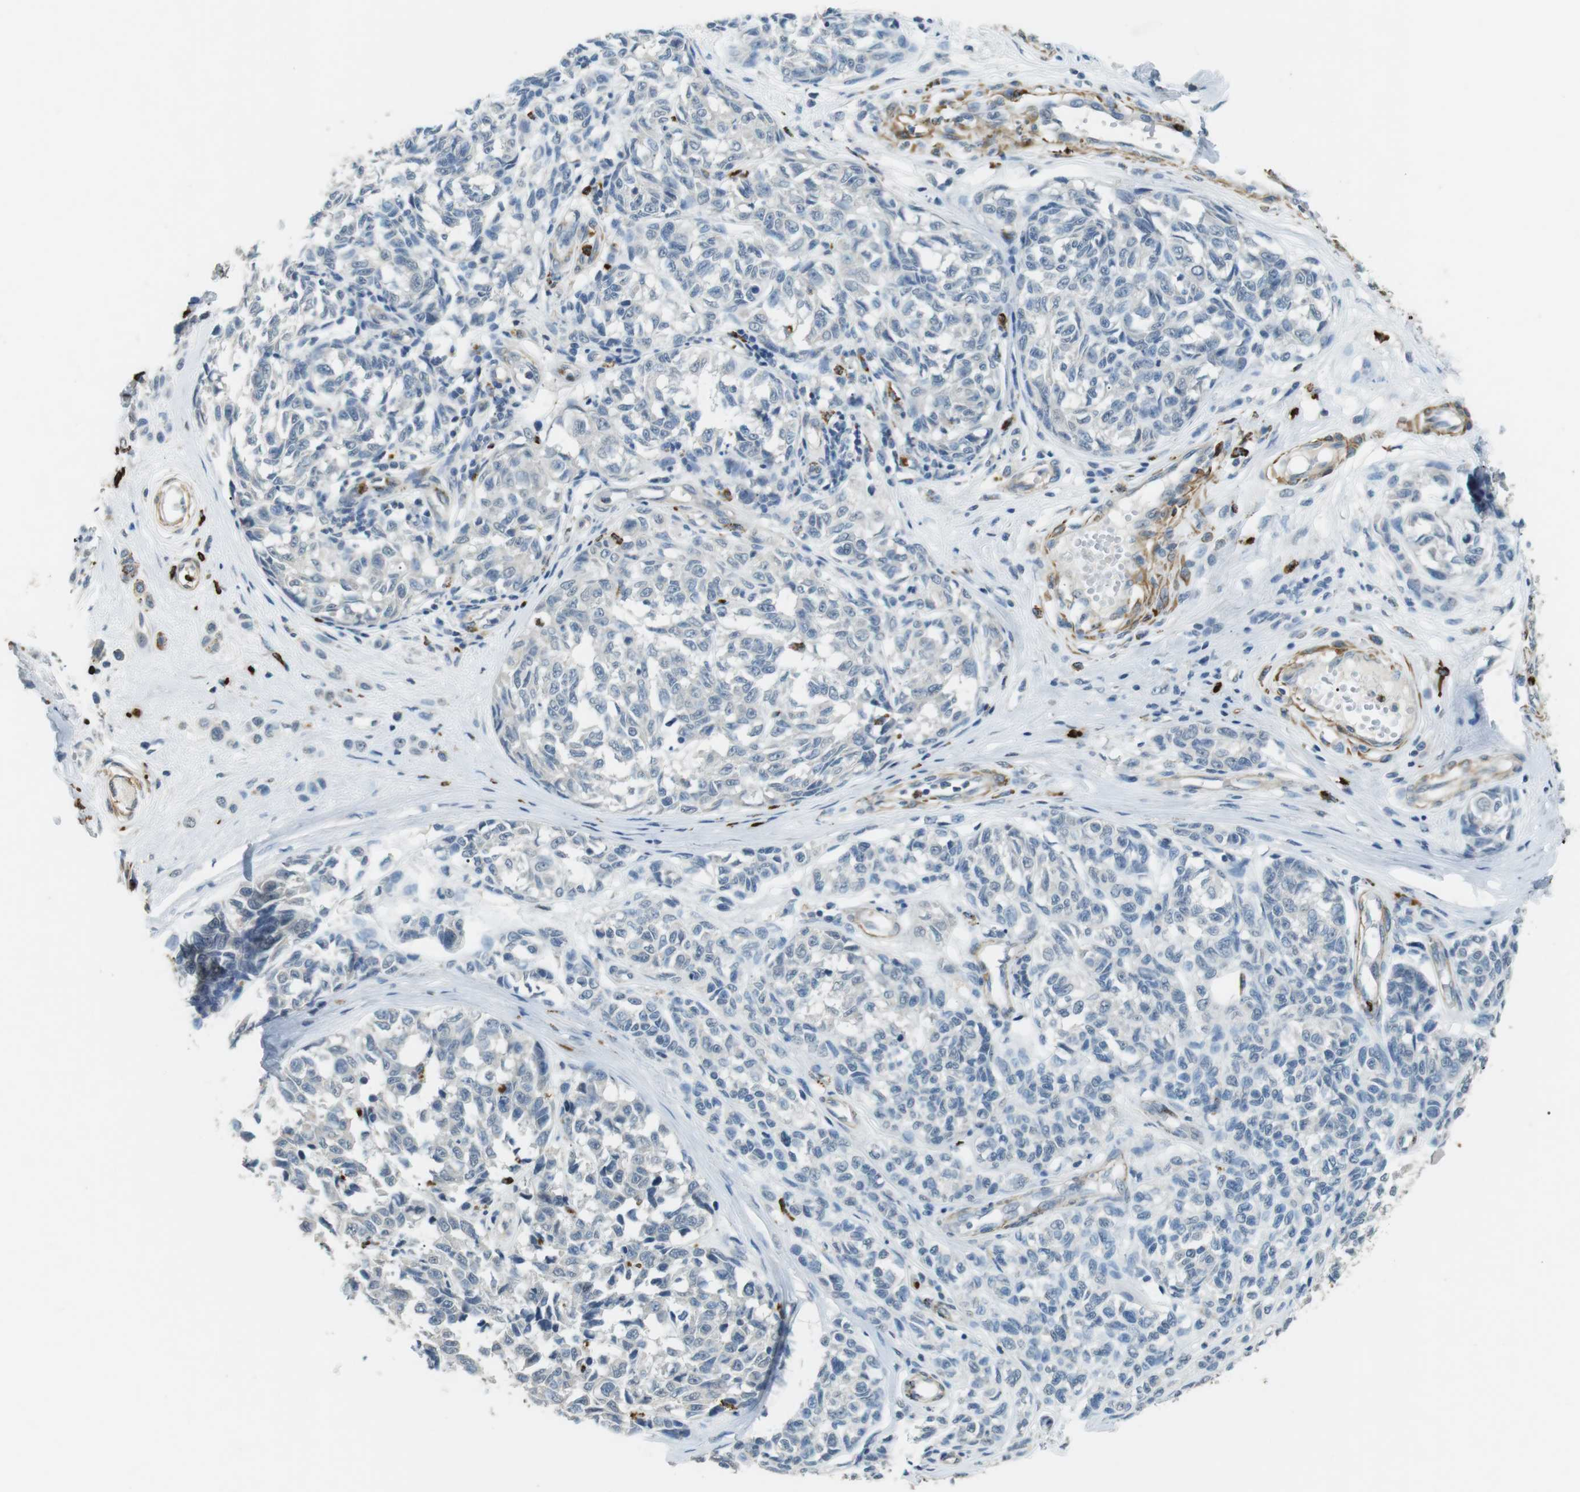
{"staining": {"intensity": "negative", "quantity": "none", "location": "none"}, "tissue": "melanoma", "cell_type": "Tumor cells", "image_type": "cancer", "snomed": [{"axis": "morphology", "description": "Malignant melanoma, NOS"}, {"axis": "topography", "description": "Skin"}], "caption": "Tumor cells show no significant protein positivity in melanoma.", "gene": "GZMM", "patient": {"sex": "female", "age": 64}}